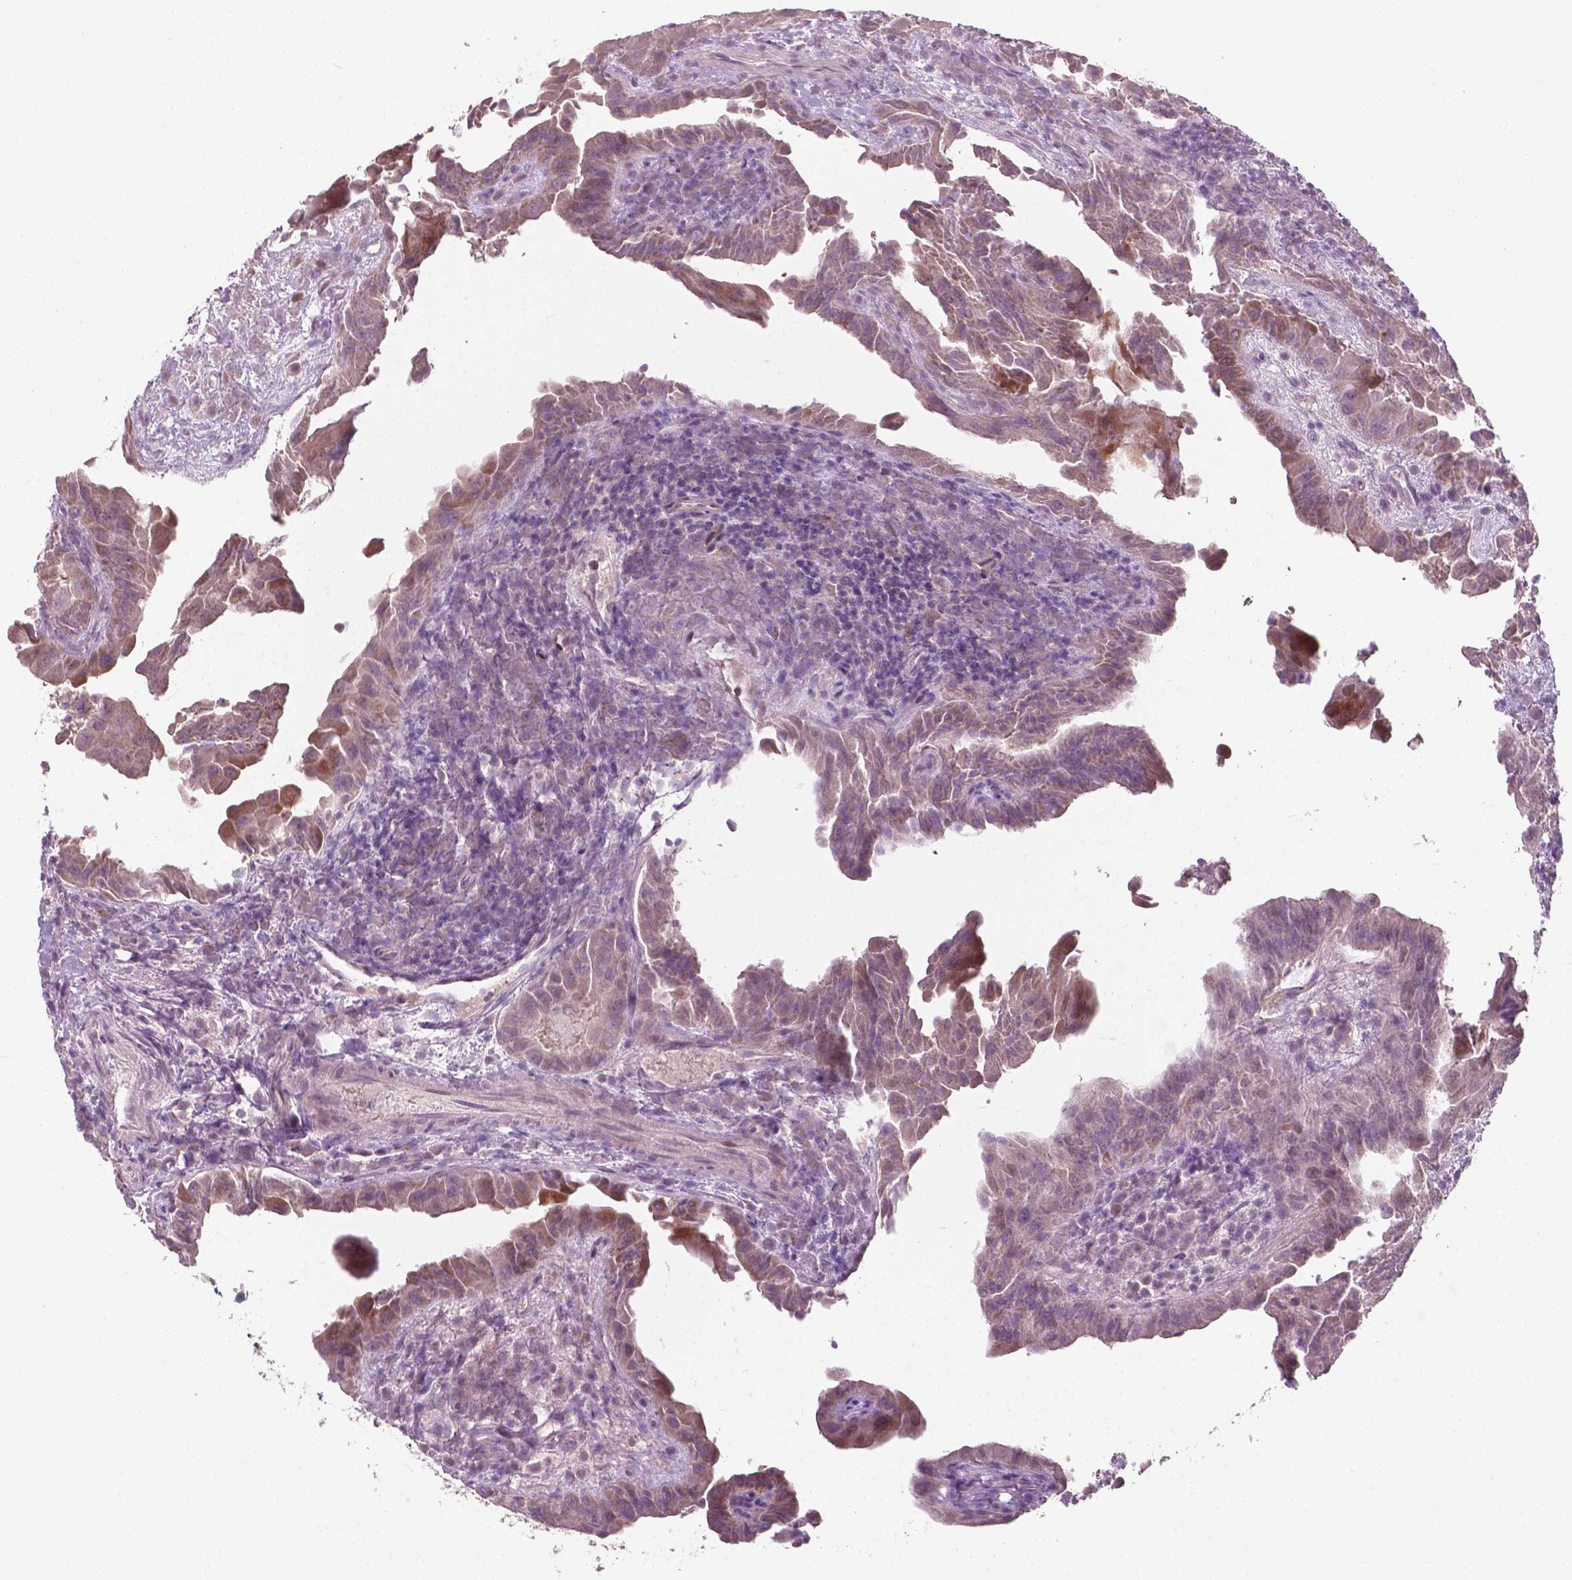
{"staining": {"intensity": "moderate", "quantity": "<25%", "location": "cytoplasmic/membranous"}, "tissue": "thyroid cancer", "cell_type": "Tumor cells", "image_type": "cancer", "snomed": [{"axis": "morphology", "description": "Papillary adenocarcinoma, NOS"}, {"axis": "topography", "description": "Thyroid gland"}], "caption": "This photomicrograph exhibits immunohistochemistry (IHC) staining of human thyroid papillary adenocarcinoma, with low moderate cytoplasmic/membranous positivity in about <25% of tumor cells.", "gene": "NFAT5", "patient": {"sex": "female", "age": 37}}